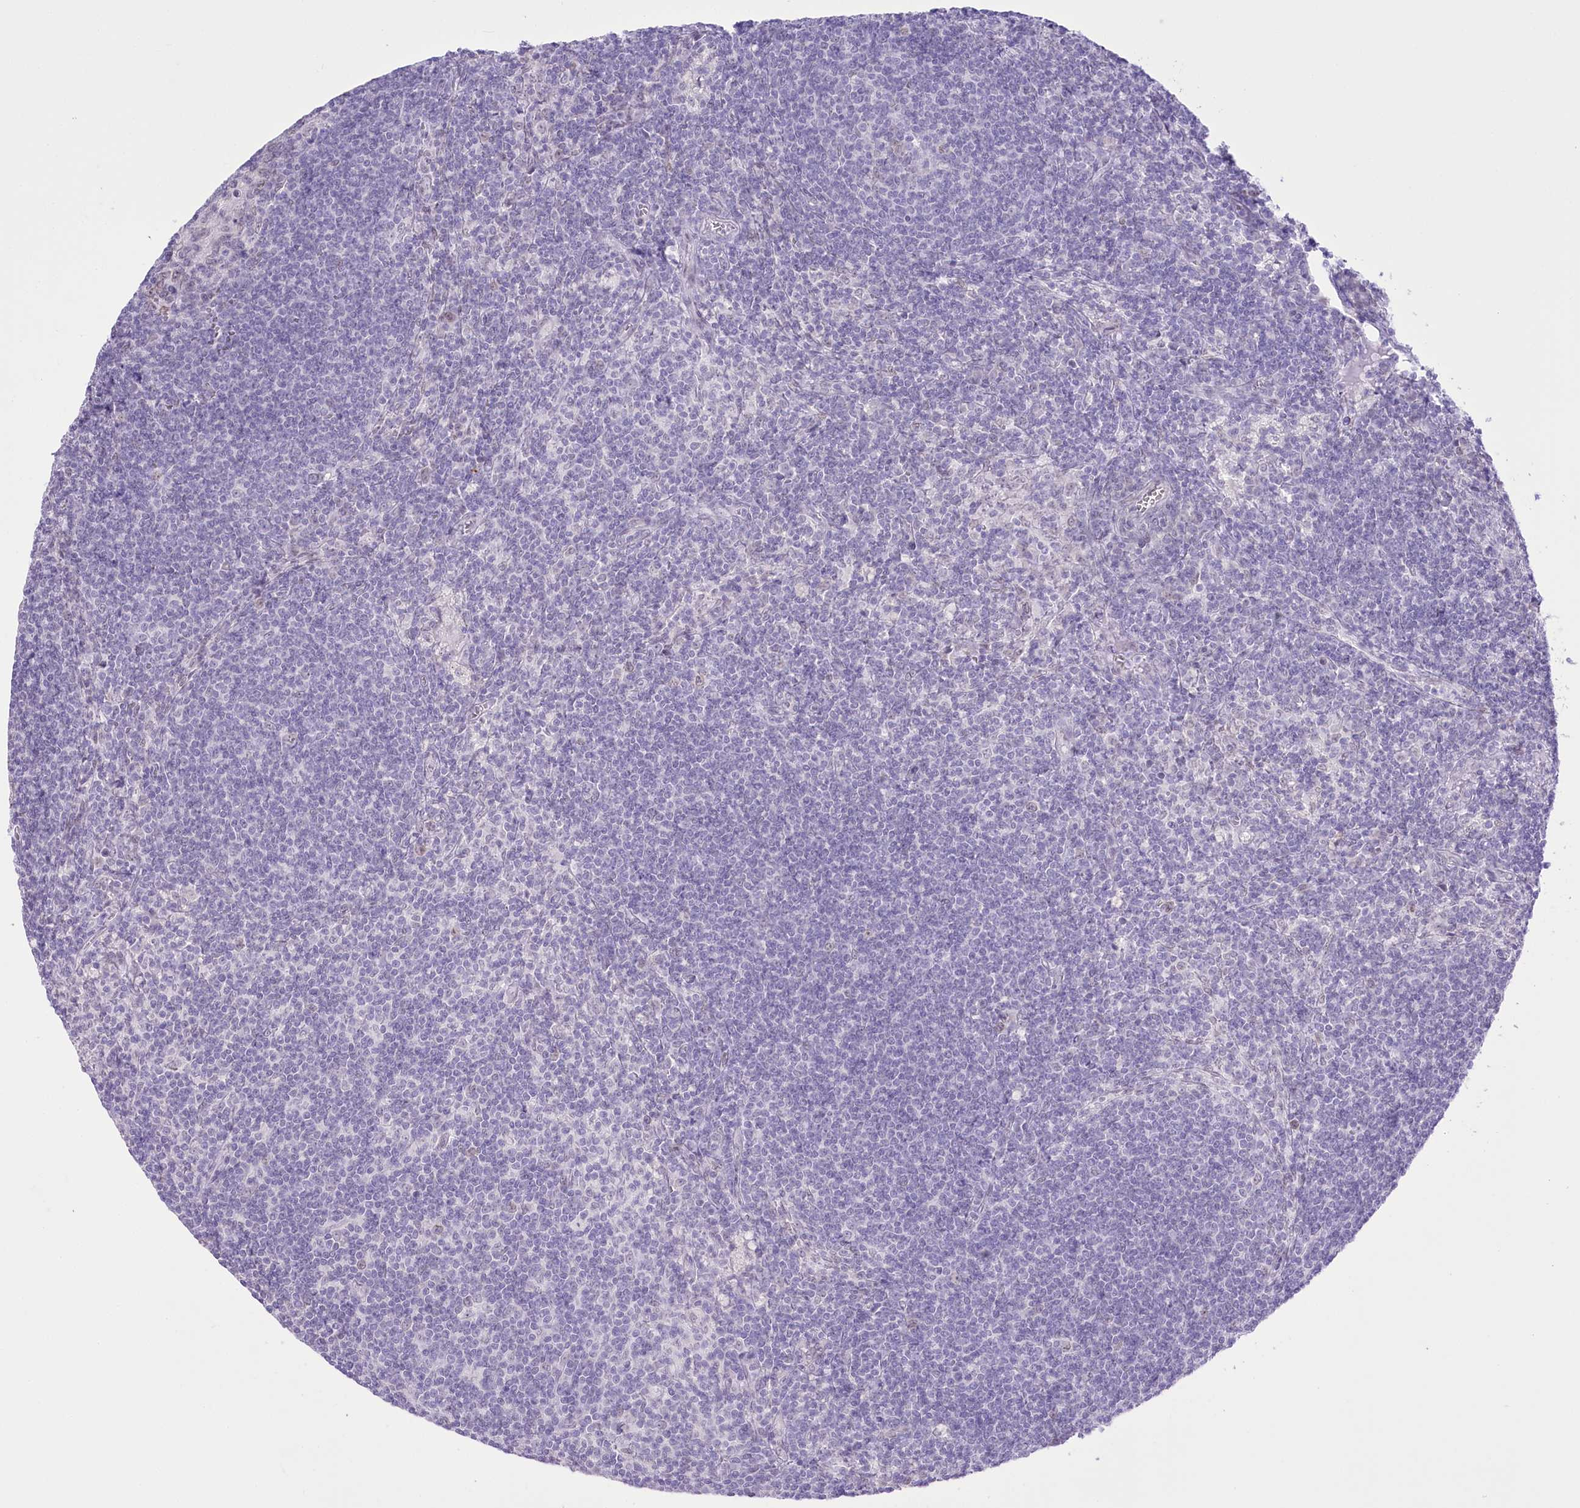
{"staining": {"intensity": "negative", "quantity": "none", "location": "none"}, "tissue": "lymph node", "cell_type": "Germinal center cells", "image_type": "normal", "snomed": [{"axis": "morphology", "description": "Normal tissue, NOS"}, {"axis": "topography", "description": "Lymph node"}], "caption": "This image is of unremarkable lymph node stained with immunohistochemistry (IHC) to label a protein in brown with the nuclei are counter-stained blue. There is no positivity in germinal center cells.", "gene": "SLC39A10", "patient": {"sex": "male", "age": 69}}